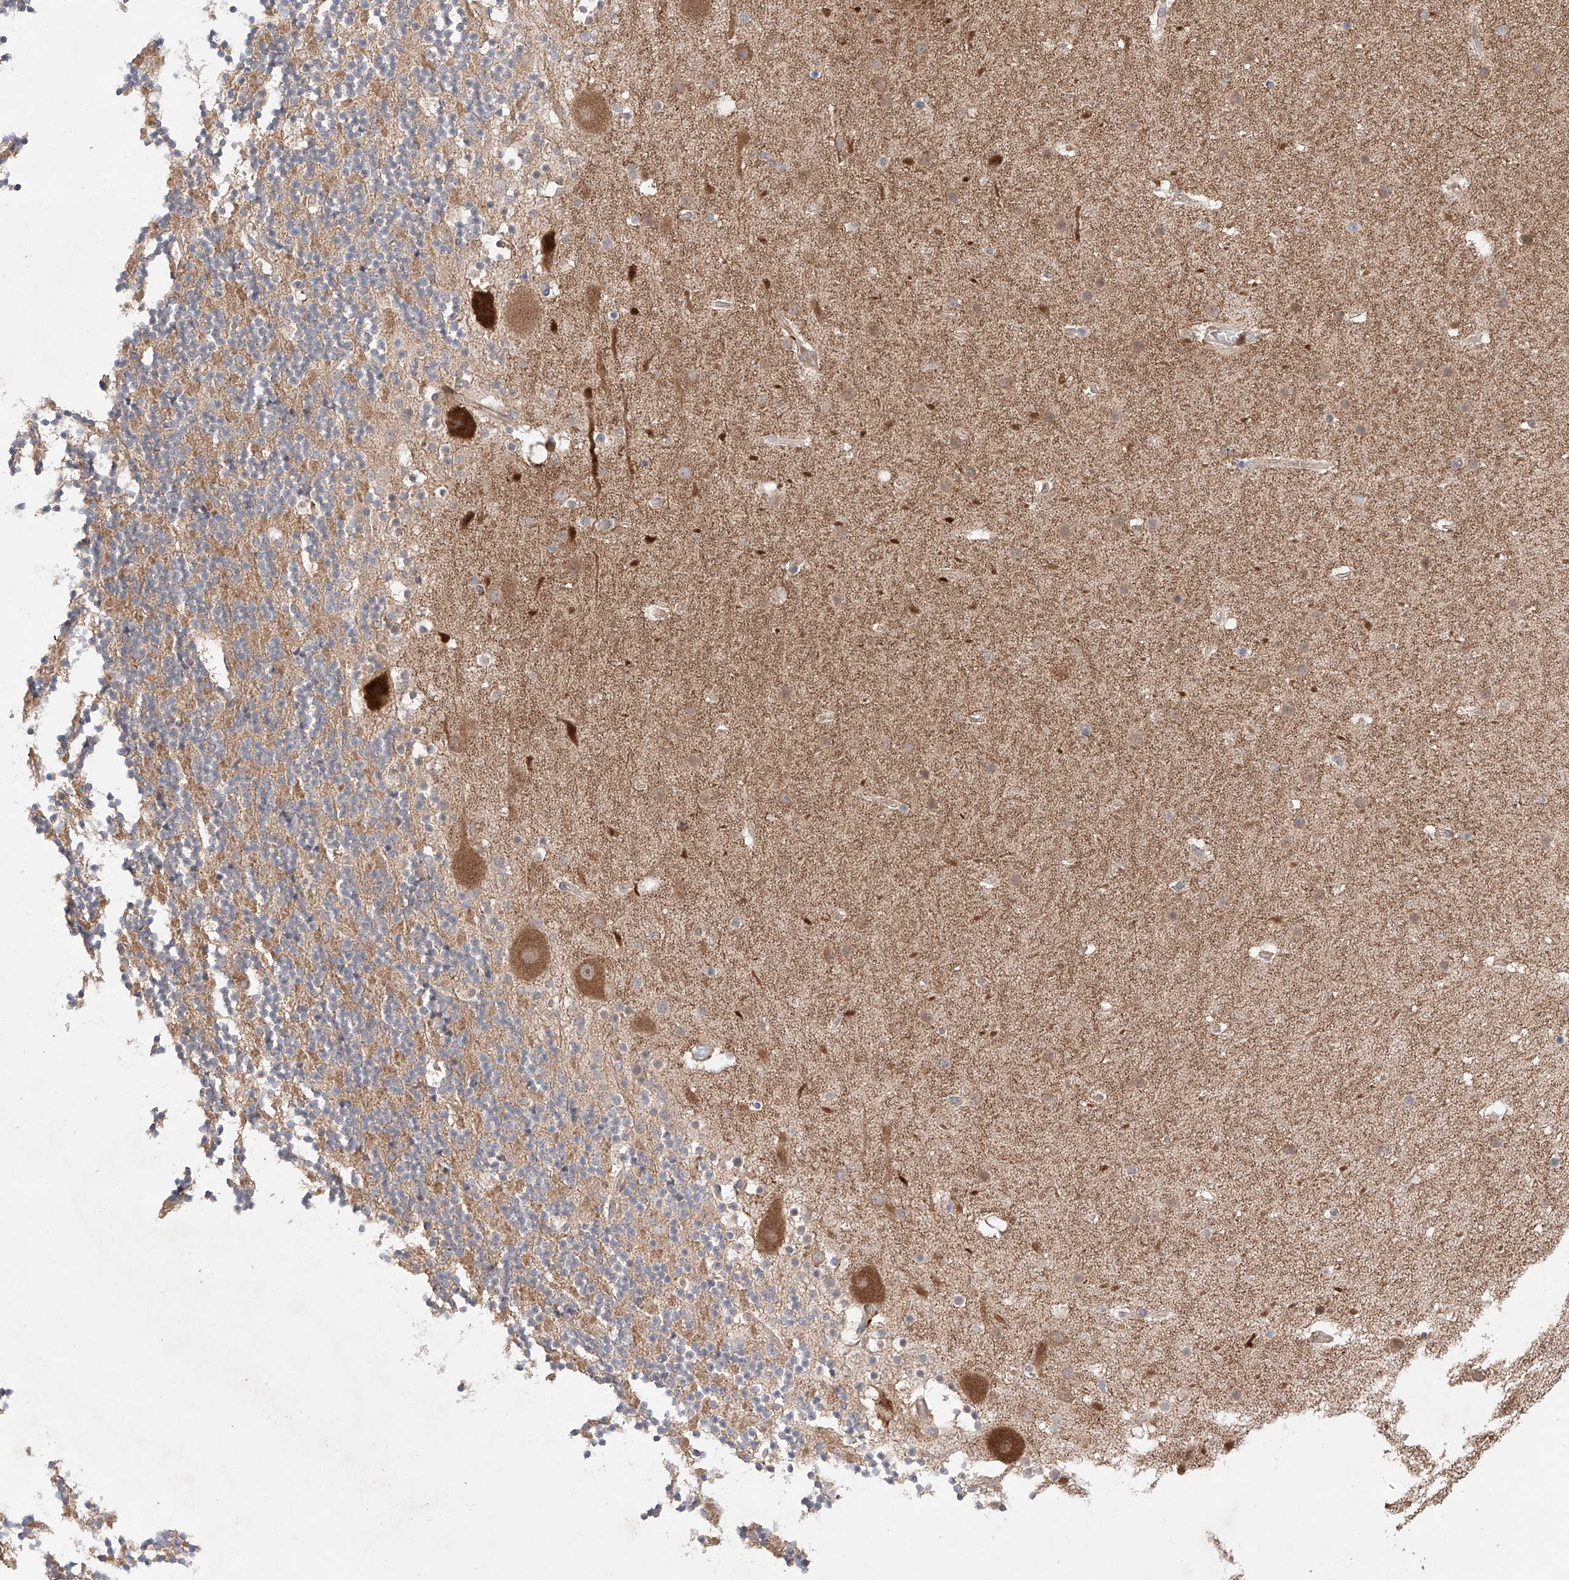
{"staining": {"intensity": "negative", "quantity": "none", "location": "none"}, "tissue": "cerebellum", "cell_type": "Cells in granular layer", "image_type": "normal", "snomed": [{"axis": "morphology", "description": "Normal tissue, NOS"}, {"axis": "topography", "description": "Cerebellum"}], "caption": "An immunohistochemistry image of unremarkable cerebellum is shown. There is no staining in cells in granular layer of cerebellum. (DAB (3,3'-diaminobenzidine) IHC, high magnification).", "gene": "IGSF22", "patient": {"sex": "male", "age": 57}}